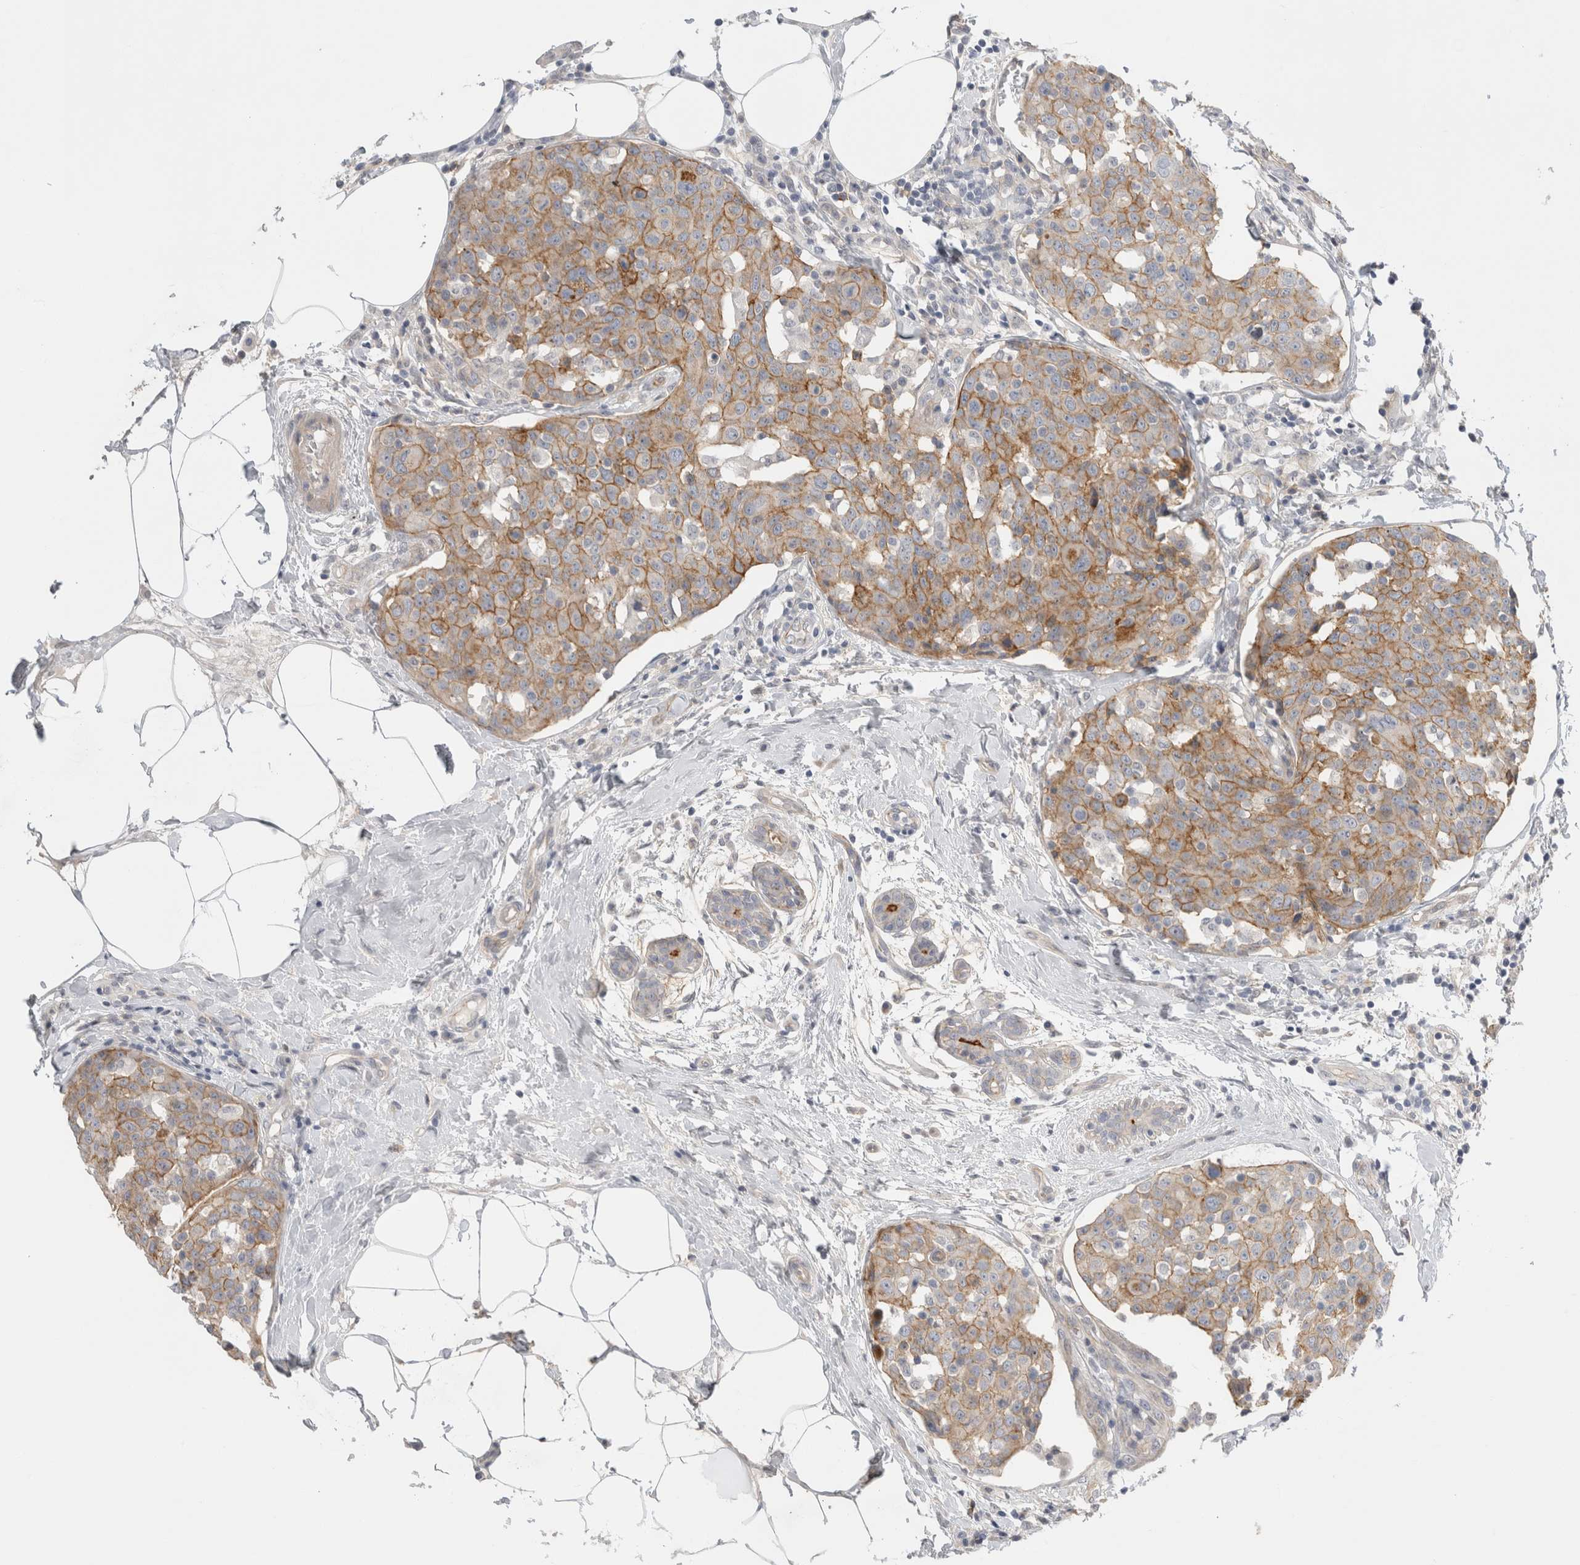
{"staining": {"intensity": "moderate", "quantity": ">75%", "location": "cytoplasmic/membranous"}, "tissue": "breast cancer", "cell_type": "Tumor cells", "image_type": "cancer", "snomed": [{"axis": "morphology", "description": "Normal tissue, NOS"}, {"axis": "morphology", "description": "Duct carcinoma"}, {"axis": "topography", "description": "Breast"}], "caption": "Immunohistochemistry (IHC) staining of breast cancer, which reveals medium levels of moderate cytoplasmic/membranous staining in about >75% of tumor cells indicating moderate cytoplasmic/membranous protein expression. The staining was performed using DAB (brown) for protein detection and nuclei were counterstained in hematoxylin (blue).", "gene": "VANGL1", "patient": {"sex": "female", "age": 37}}